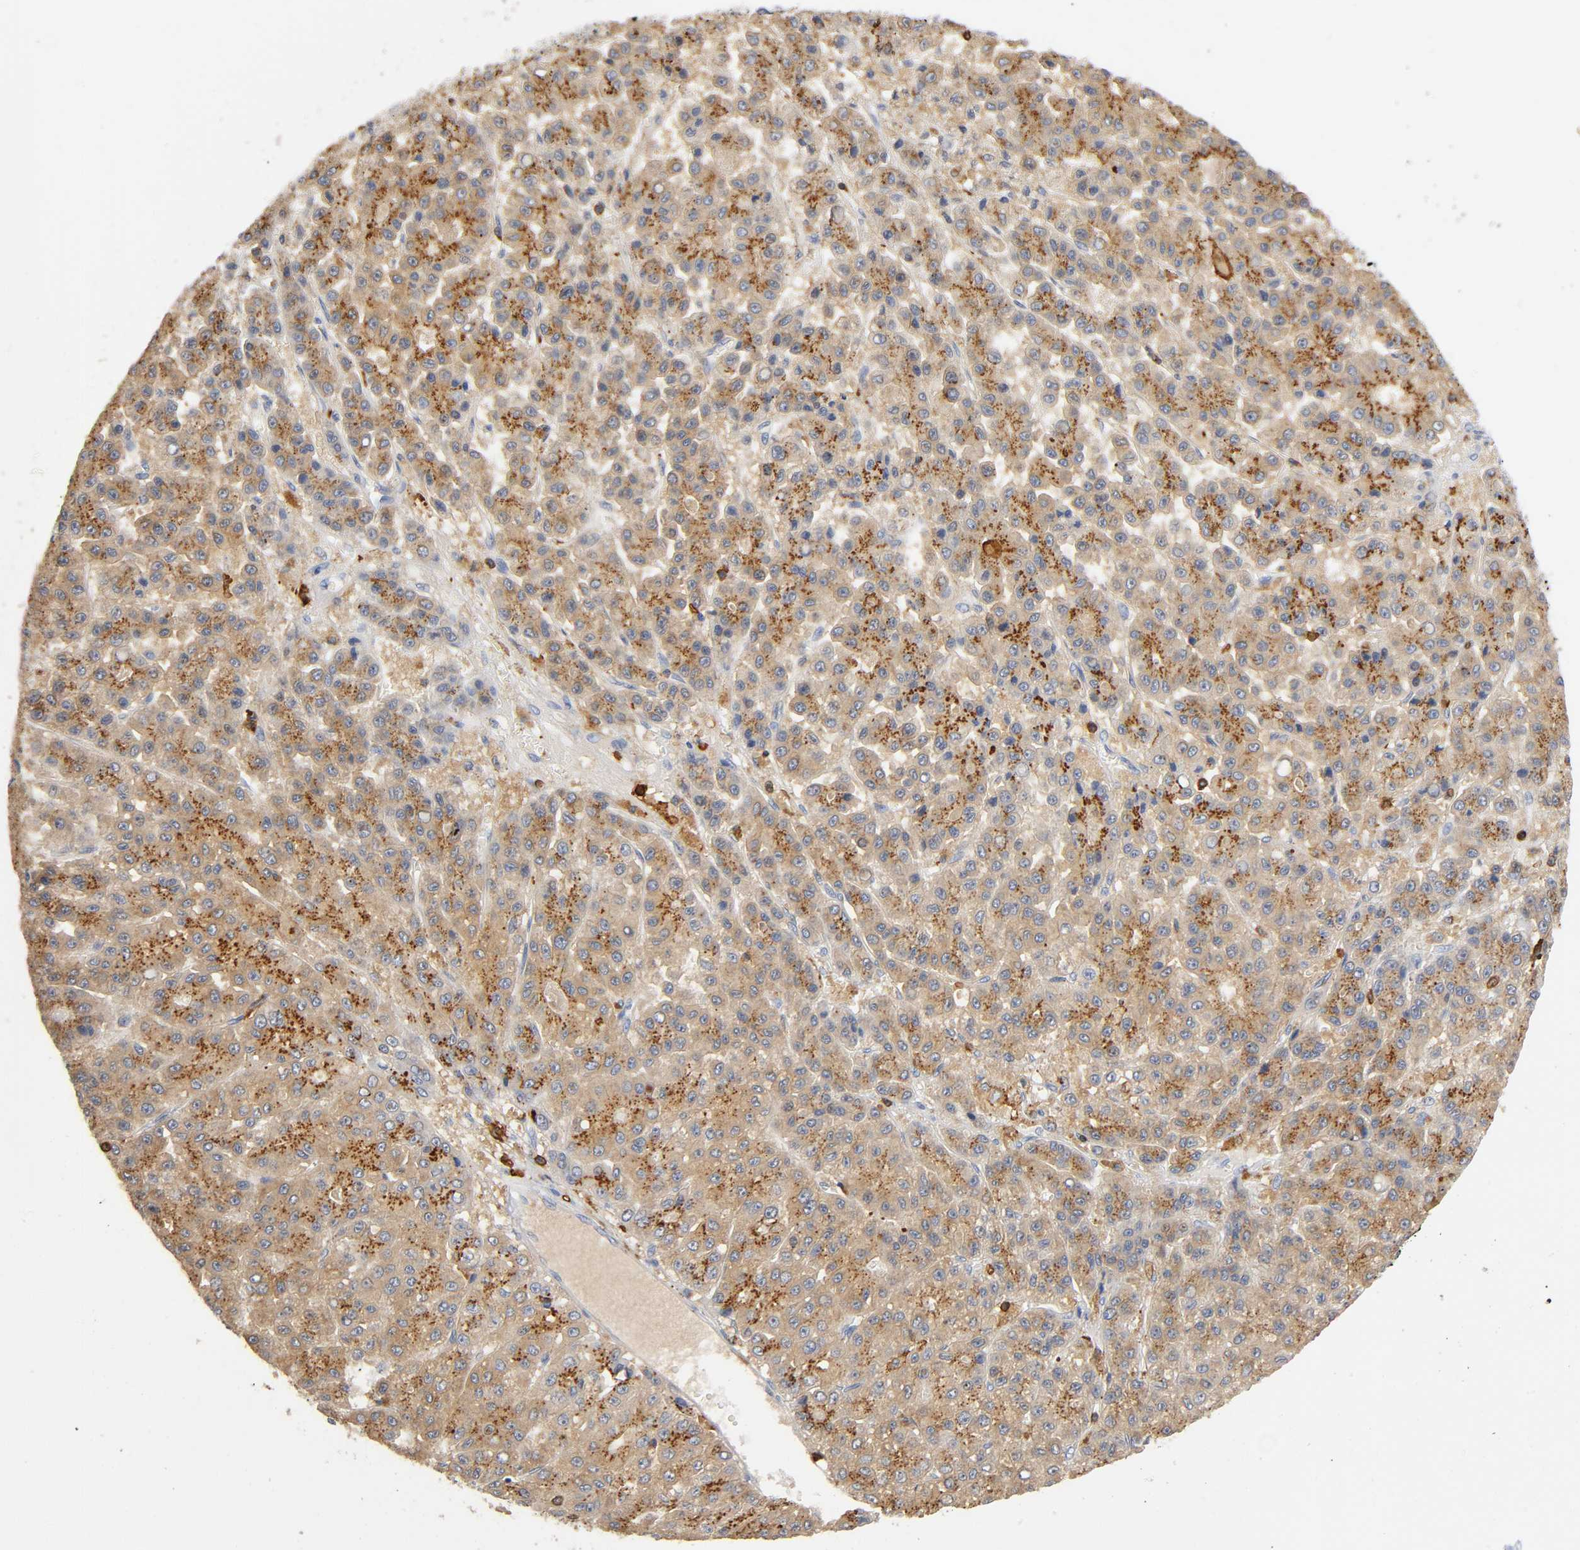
{"staining": {"intensity": "strong", "quantity": ">75%", "location": "cytoplasmic/membranous"}, "tissue": "liver cancer", "cell_type": "Tumor cells", "image_type": "cancer", "snomed": [{"axis": "morphology", "description": "Carcinoma, Hepatocellular, NOS"}, {"axis": "topography", "description": "Liver"}], "caption": "Liver cancer (hepatocellular carcinoma) stained with DAB immunohistochemistry (IHC) demonstrates high levels of strong cytoplasmic/membranous positivity in about >75% of tumor cells.", "gene": "CAPN10", "patient": {"sex": "male", "age": 70}}